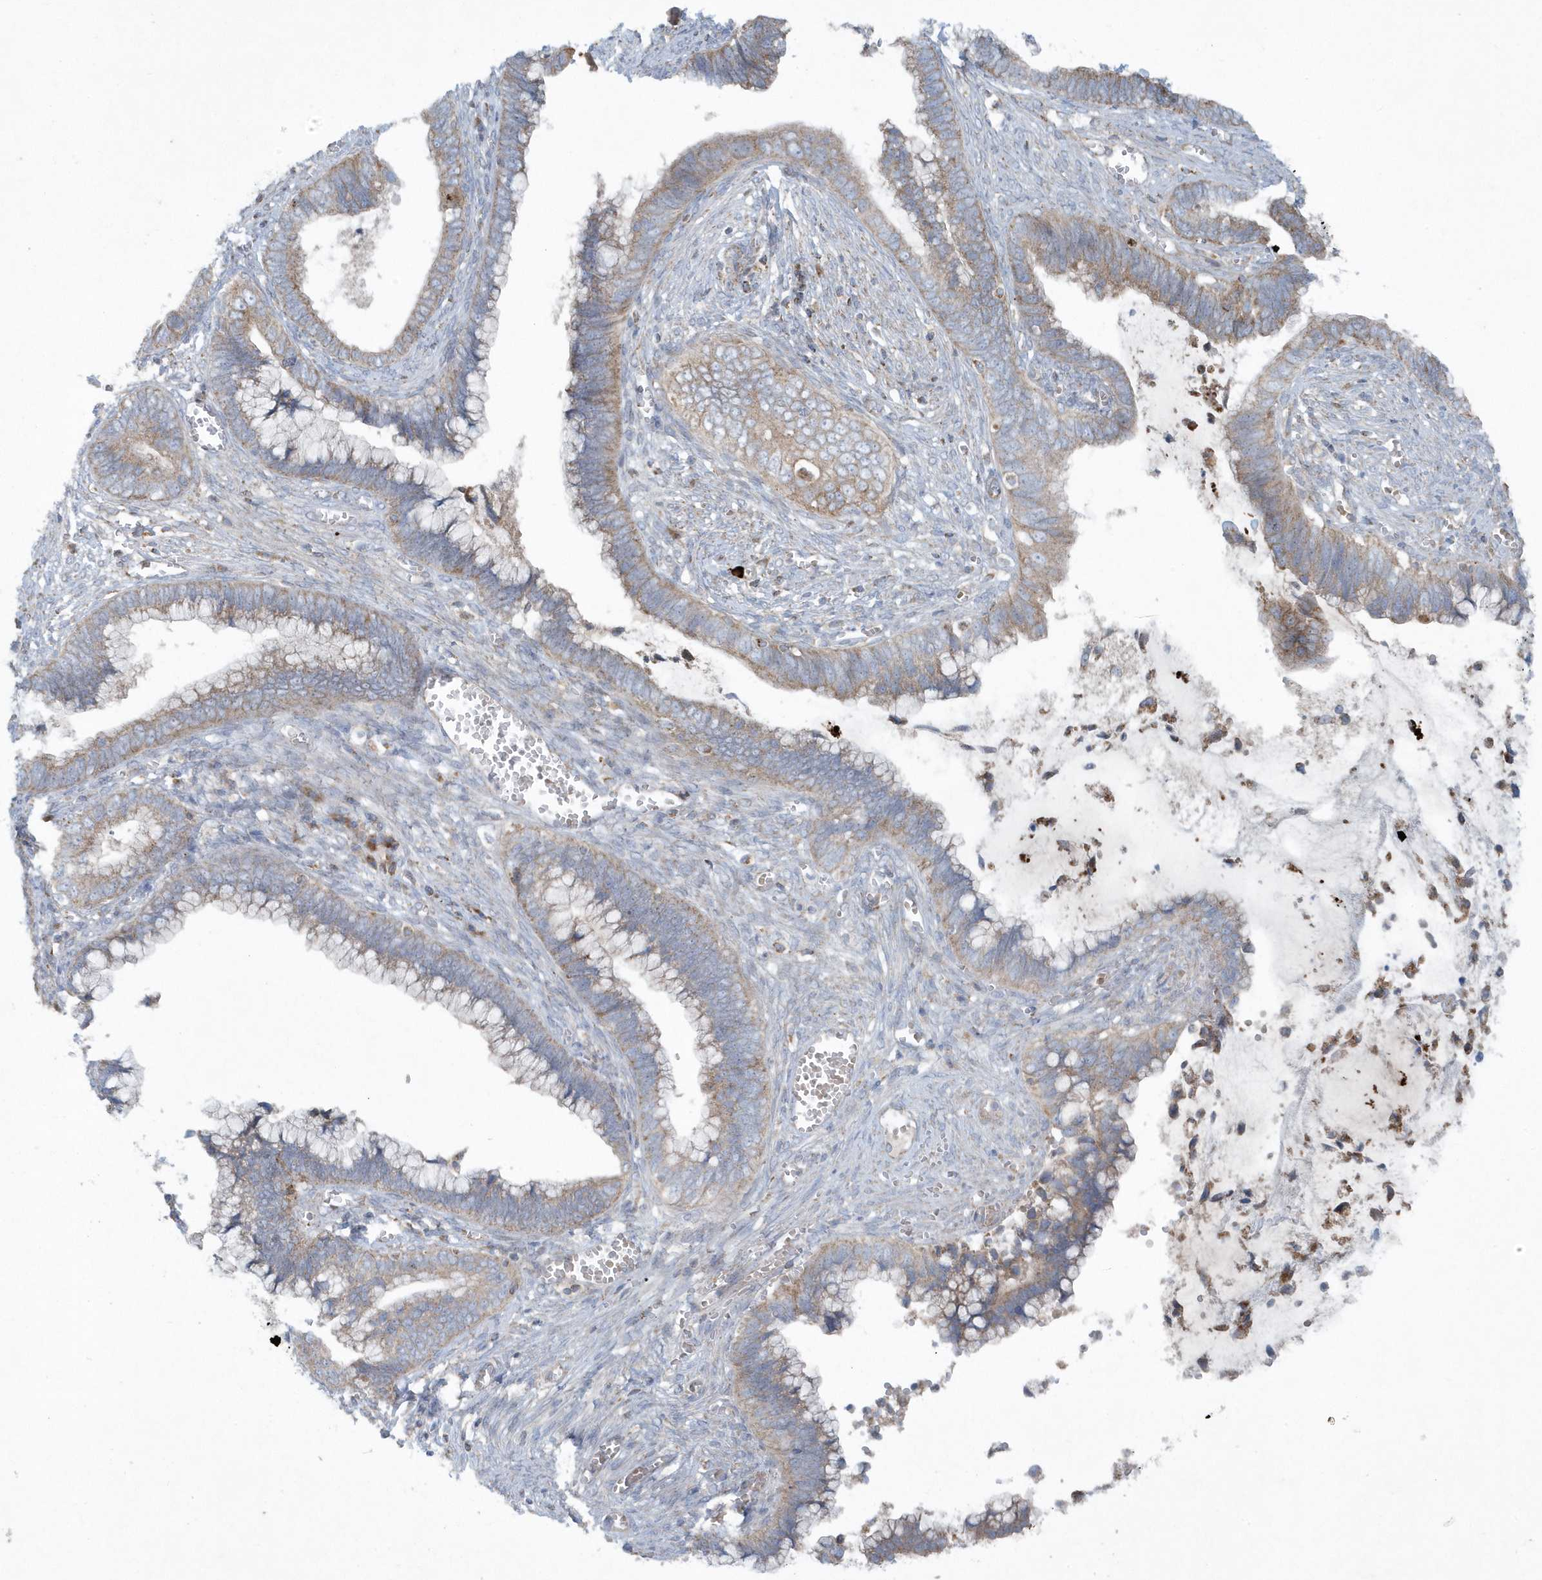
{"staining": {"intensity": "weak", "quantity": ">75%", "location": "cytoplasmic/membranous"}, "tissue": "cervical cancer", "cell_type": "Tumor cells", "image_type": "cancer", "snomed": [{"axis": "morphology", "description": "Adenocarcinoma, NOS"}, {"axis": "topography", "description": "Cervix"}], "caption": "Brown immunohistochemical staining in human cervical cancer exhibits weak cytoplasmic/membranous staining in about >75% of tumor cells. Nuclei are stained in blue.", "gene": "SLC38A2", "patient": {"sex": "female", "age": 44}}